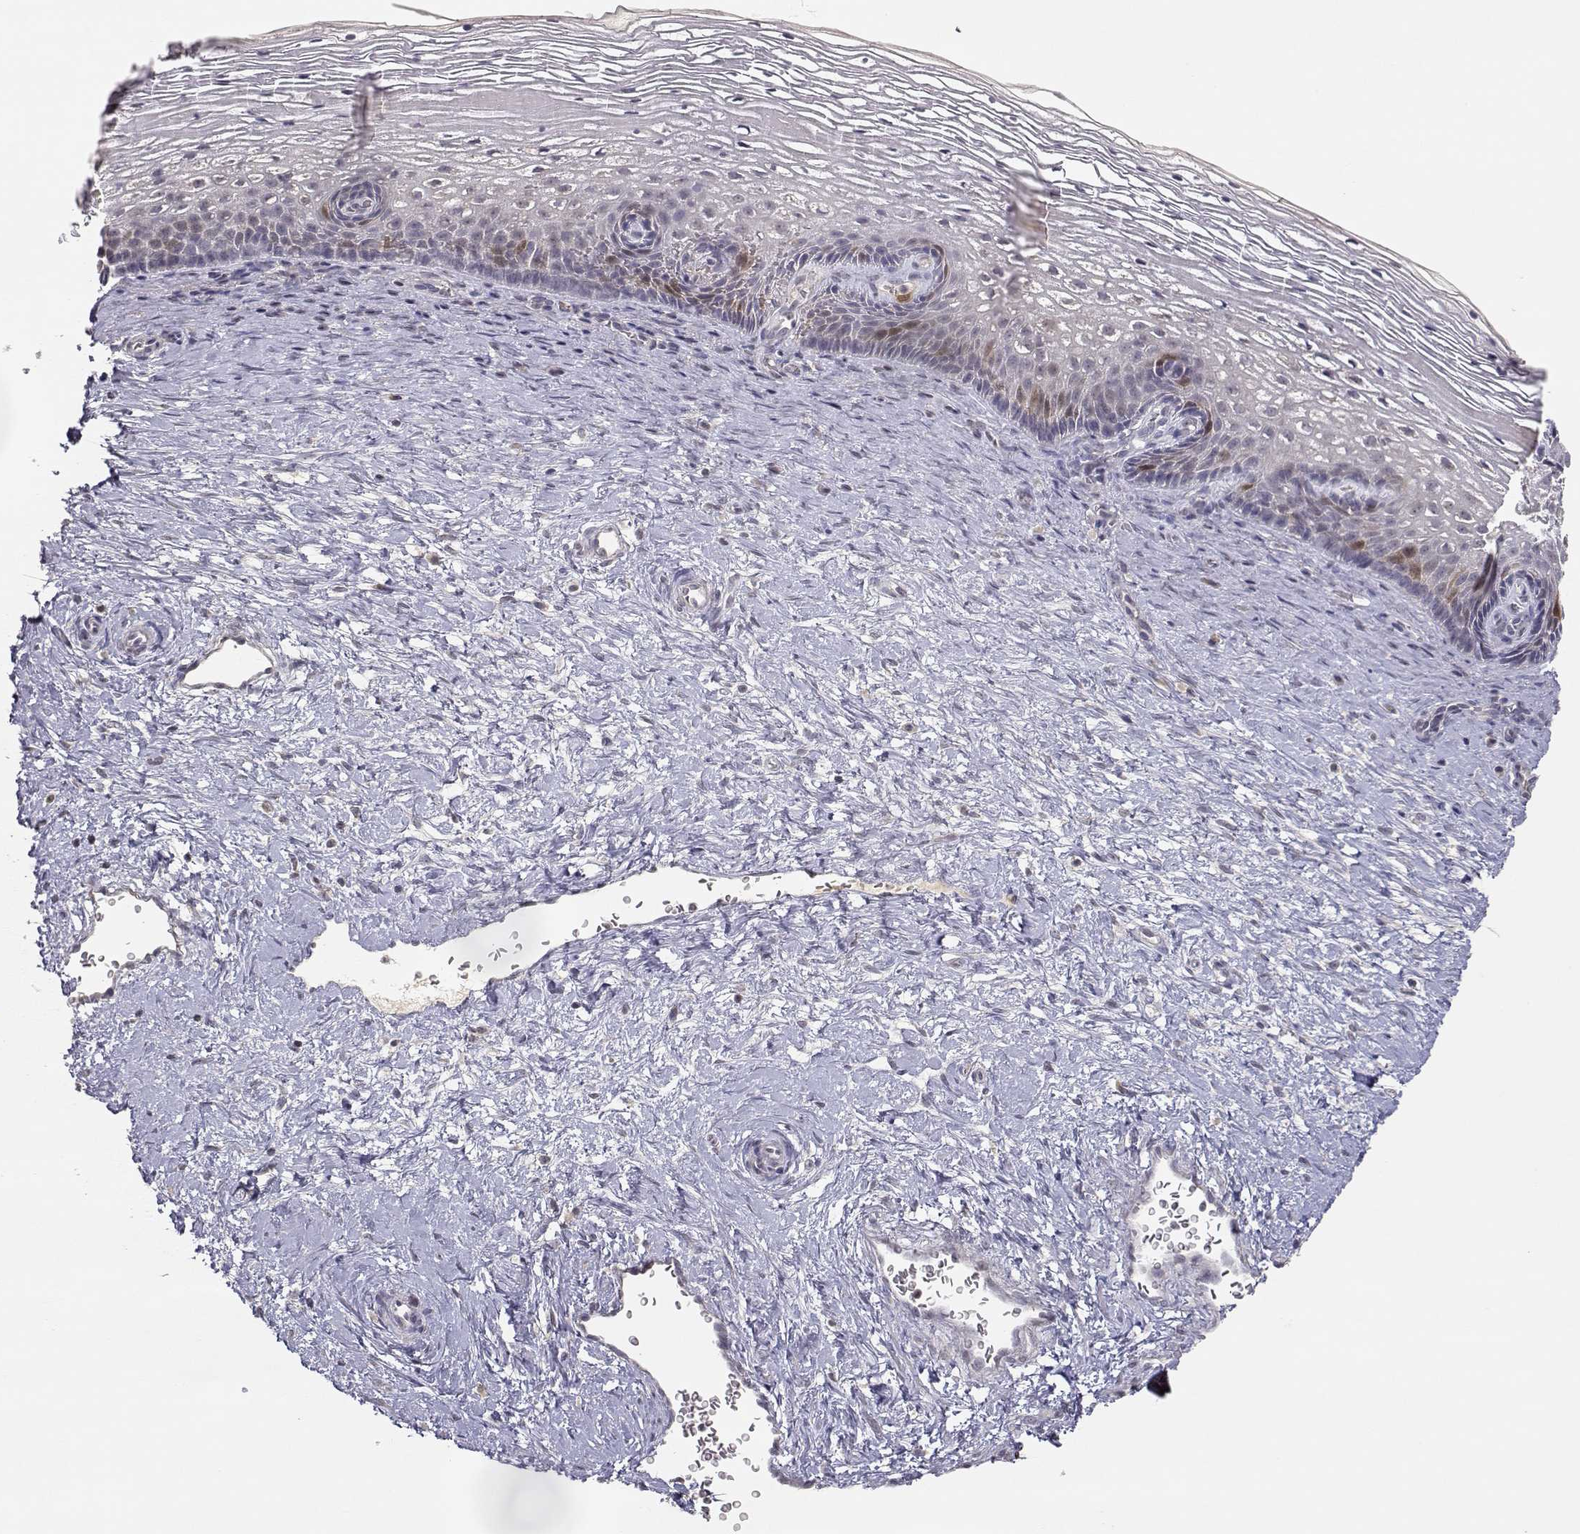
{"staining": {"intensity": "negative", "quantity": "none", "location": "none"}, "tissue": "cervix", "cell_type": "Glandular cells", "image_type": "normal", "snomed": [{"axis": "morphology", "description": "Normal tissue, NOS"}, {"axis": "topography", "description": "Cervix"}], "caption": "Cervix was stained to show a protein in brown. There is no significant positivity in glandular cells. Nuclei are stained in blue.", "gene": "RAD51", "patient": {"sex": "female", "age": 34}}